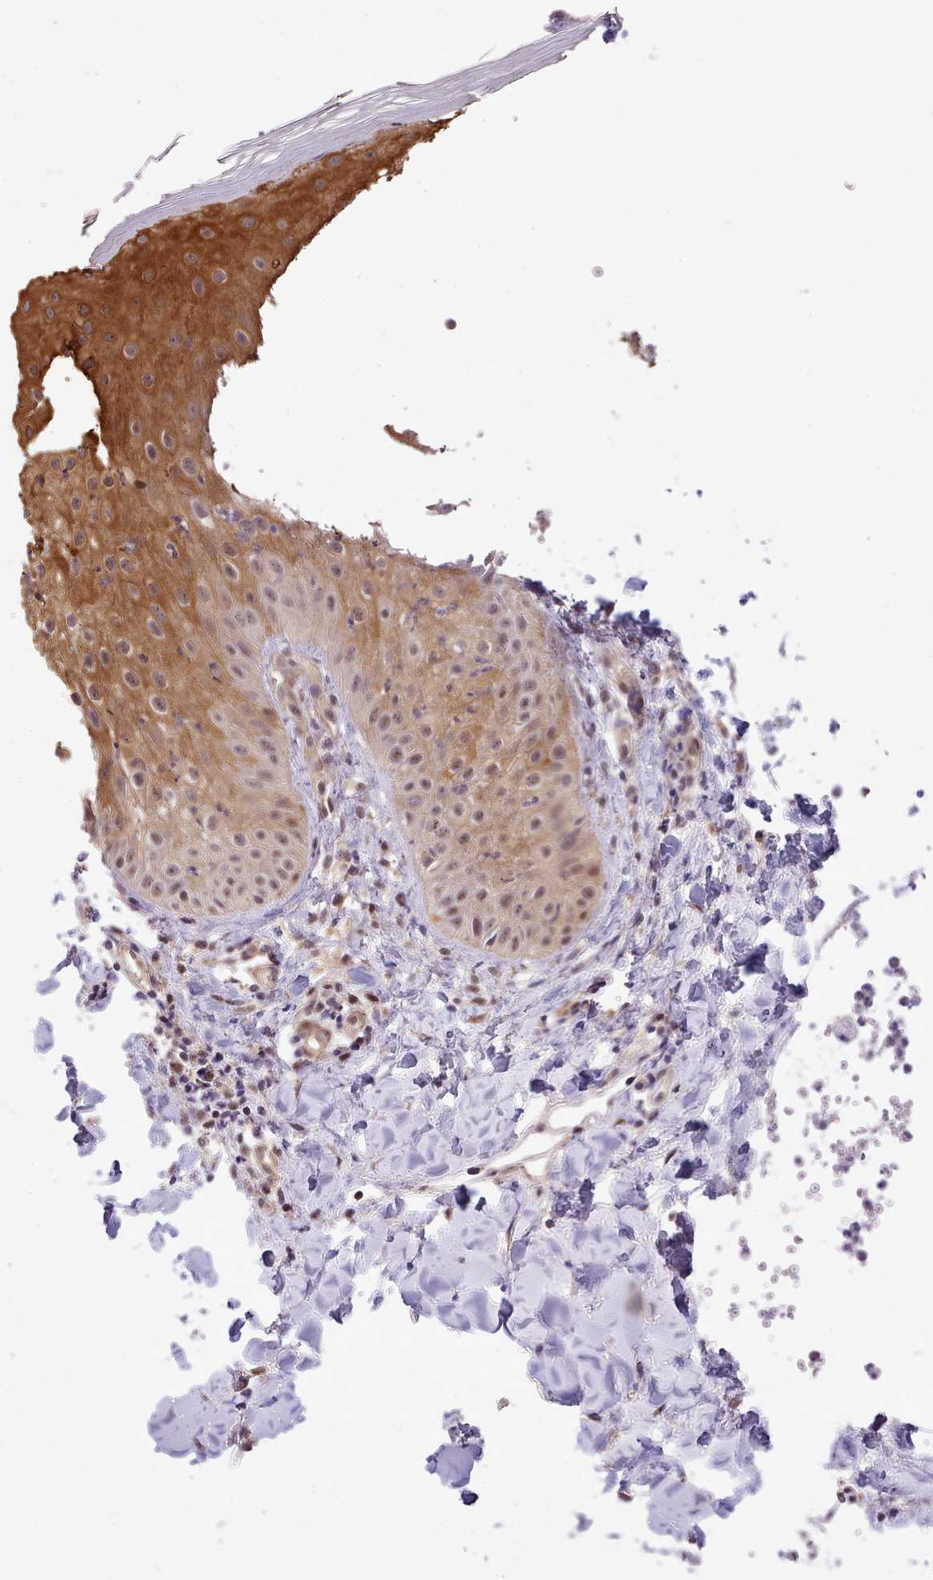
{"staining": {"intensity": "strong", "quantity": ">75%", "location": "cytoplasmic/membranous,nuclear"}, "tissue": "skin", "cell_type": "Epidermal cells", "image_type": "normal", "snomed": [{"axis": "morphology", "description": "Normal tissue, NOS"}, {"axis": "morphology", "description": "Inflammation, NOS"}, {"axis": "topography", "description": "Soft tissue"}, {"axis": "topography", "description": "Anal"}], "caption": "An image of skin stained for a protein reveals strong cytoplasmic/membranous,nuclear brown staining in epidermal cells. (IHC, brightfield microscopy, high magnification).", "gene": "HOXB7", "patient": {"sex": "female", "age": 15}}